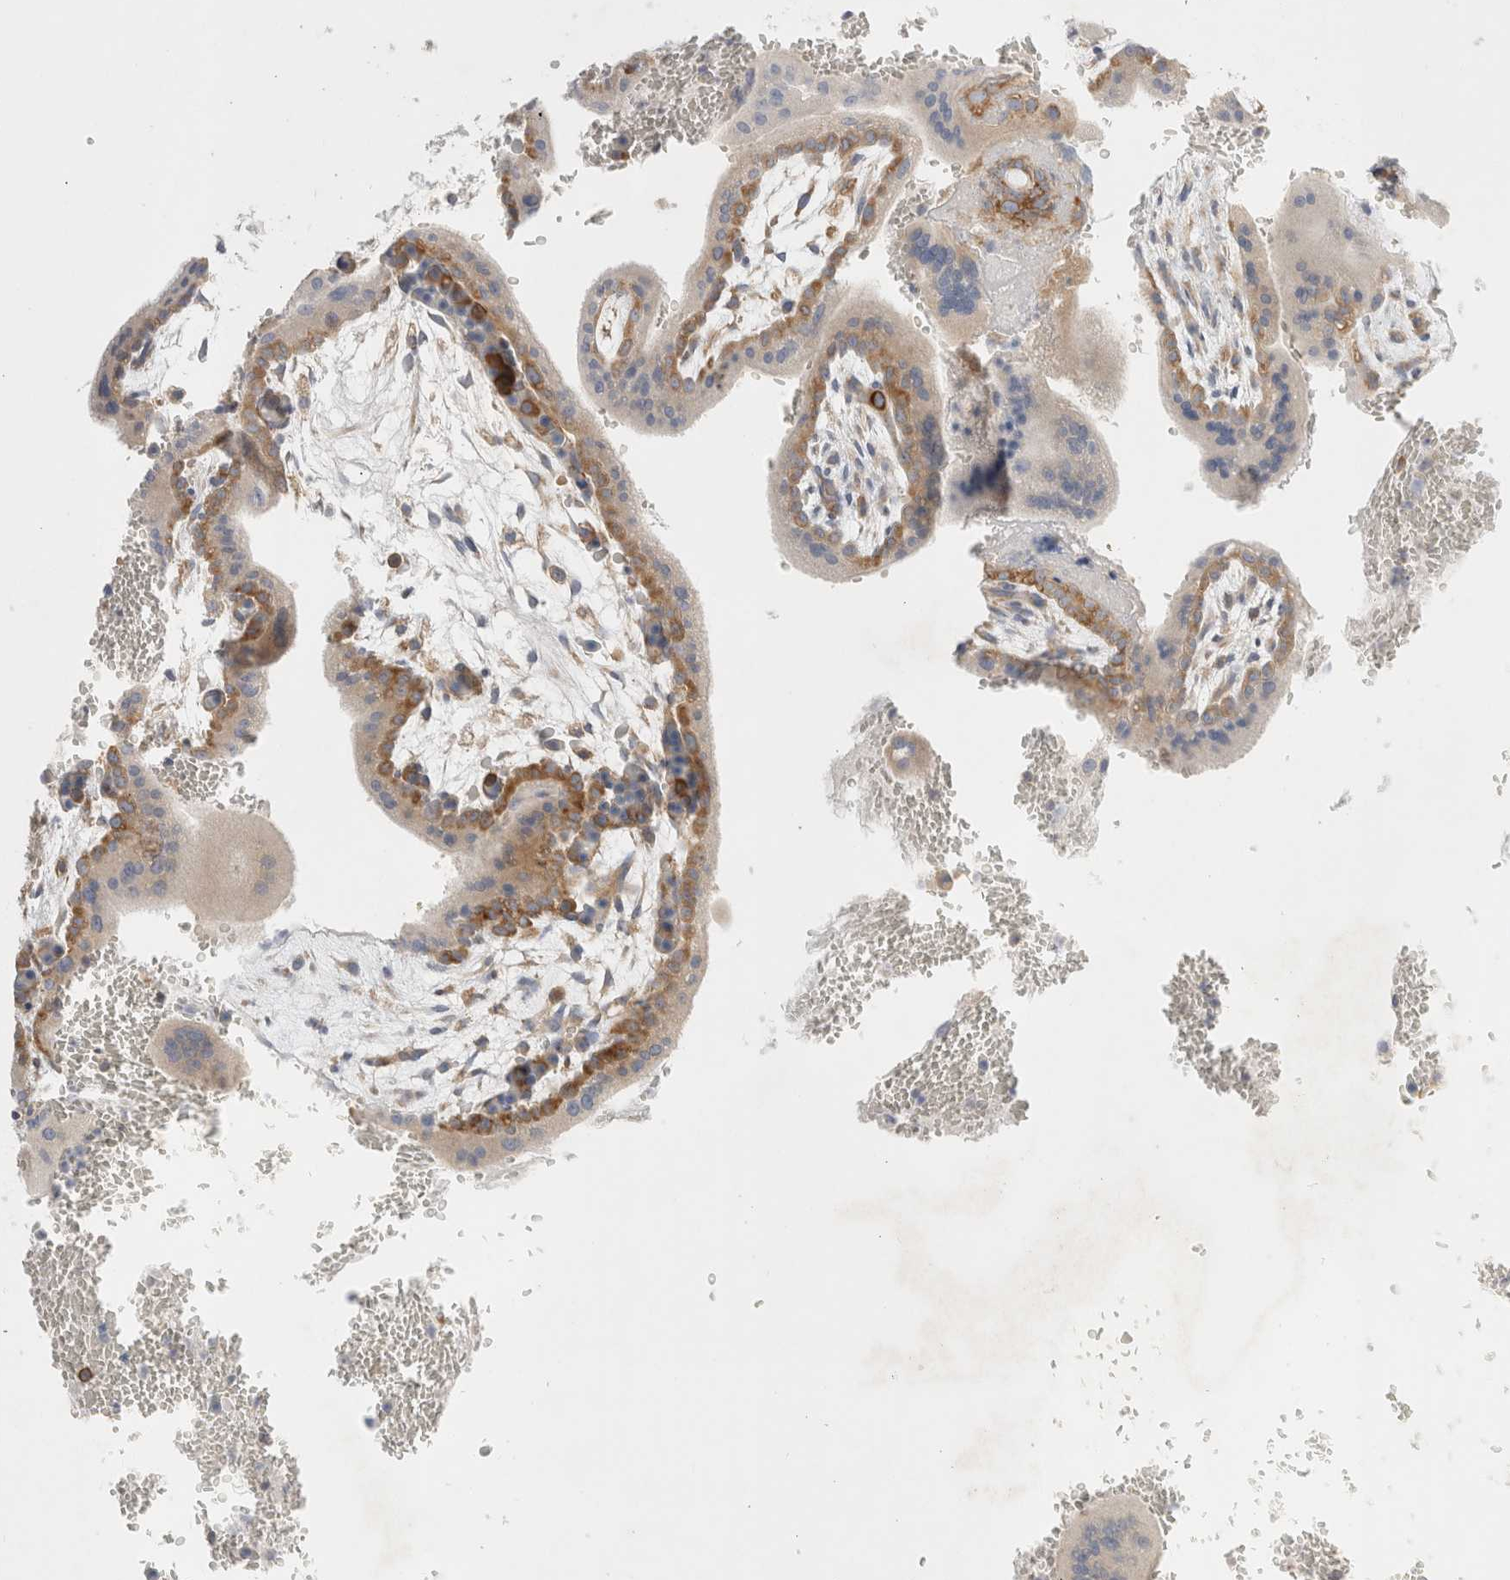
{"staining": {"intensity": "moderate", "quantity": "<25%", "location": "cytoplasmic/membranous"}, "tissue": "placenta", "cell_type": "Trophoblastic cells", "image_type": "normal", "snomed": [{"axis": "morphology", "description": "Normal tissue, NOS"}, {"axis": "topography", "description": "Placenta"}], "caption": "Placenta stained with immunohistochemistry reveals moderate cytoplasmic/membranous expression in approximately <25% of trophoblastic cells. The staining was performed using DAB, with brown indicating positive protein expression. Nuclei are stained blue with hematoxylin.", "gene": "ZNF23", "patient": {"sex": "female", "age": 35}}